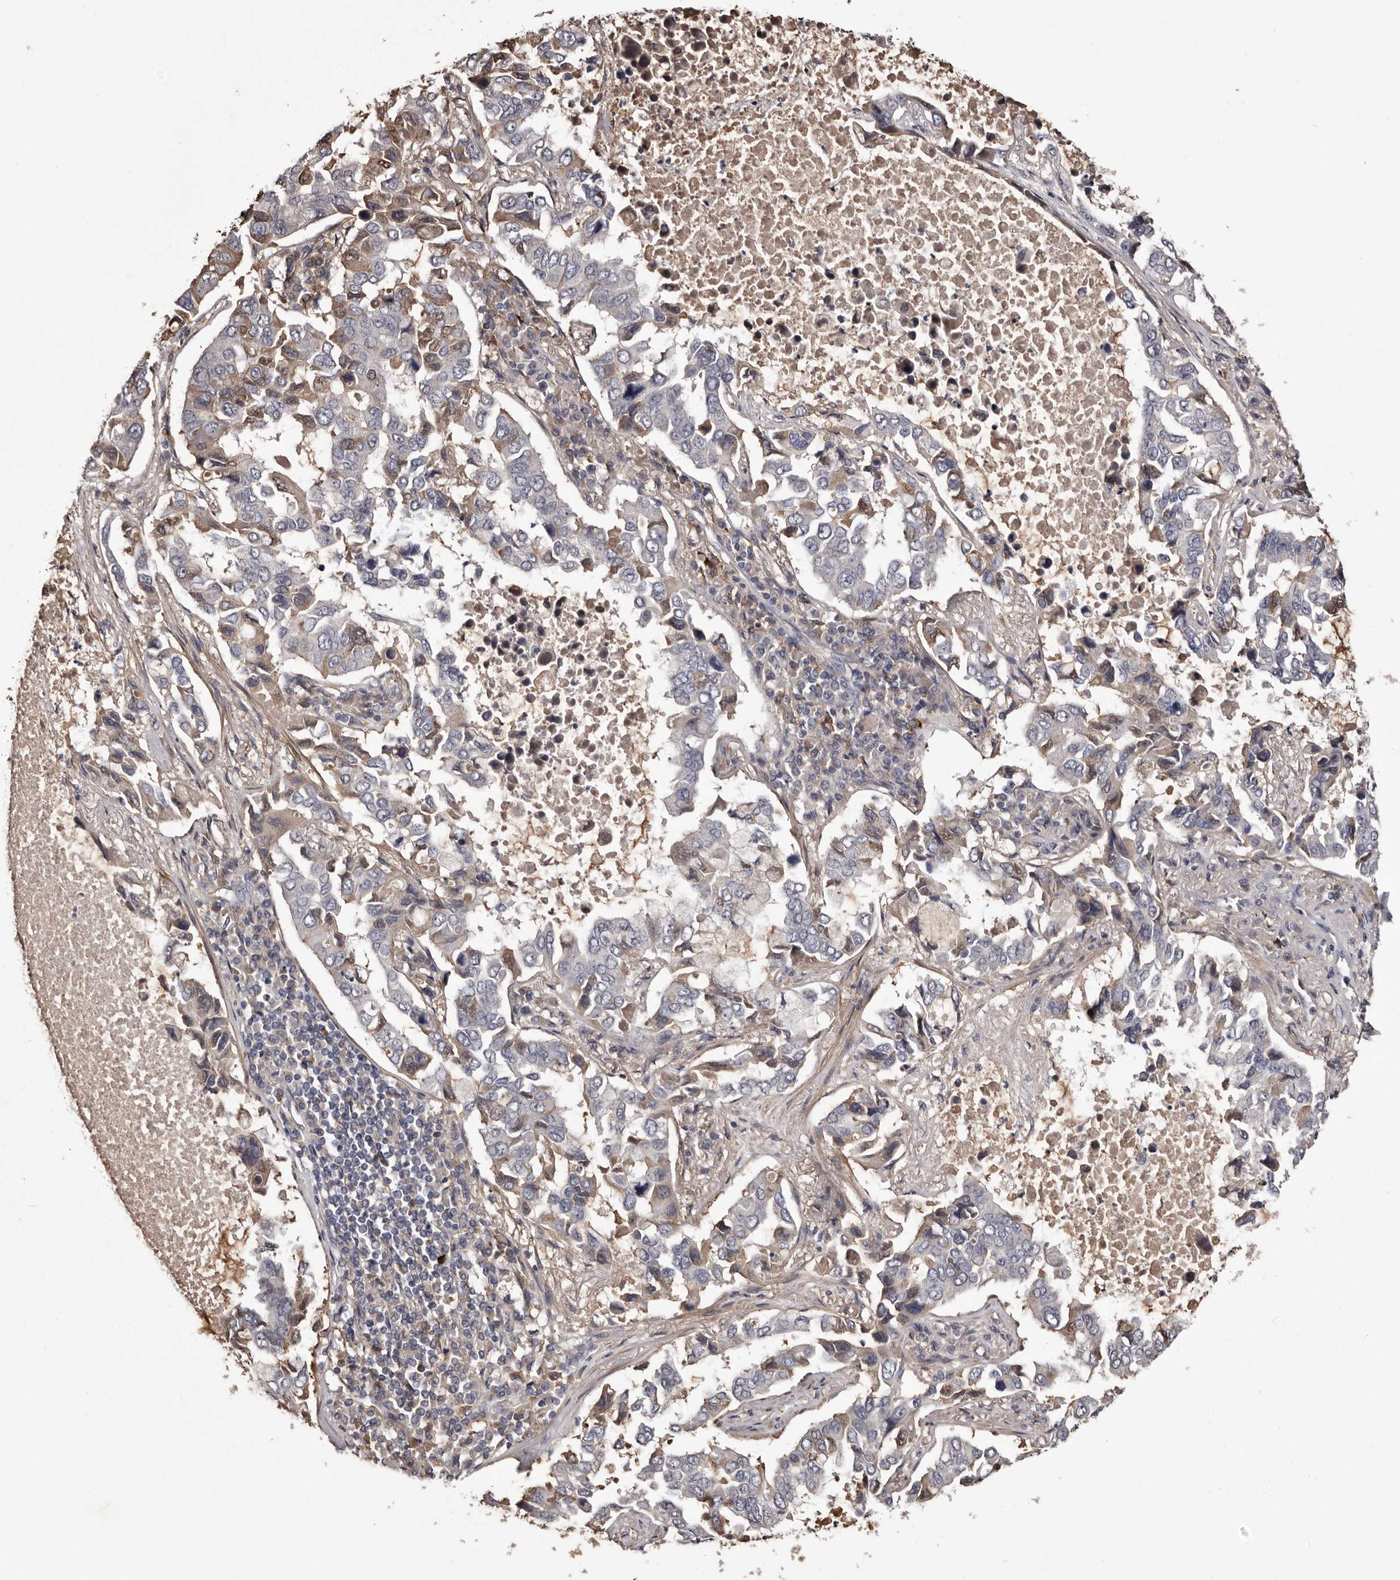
{"staining": {"intensity": "weak", "quantity": "<25%", "location": "cytoplasmic/membranous"}, "tissue": "lung cancer", "cell_type": "Tumor cells", "image_type": "cancer", "snomed": [{"axis": "morphology", "description": "Adenocarcinoma, NOS"}, {"axis": "topography", "description": "Lung"}], "caption": "Immunohistochemistry (IHC) of human adenocarcinoma (lung) displays no positivity in tumor cells.", "gene": "CYP1B1", "patient": {"sex": "male", "age": 64}}